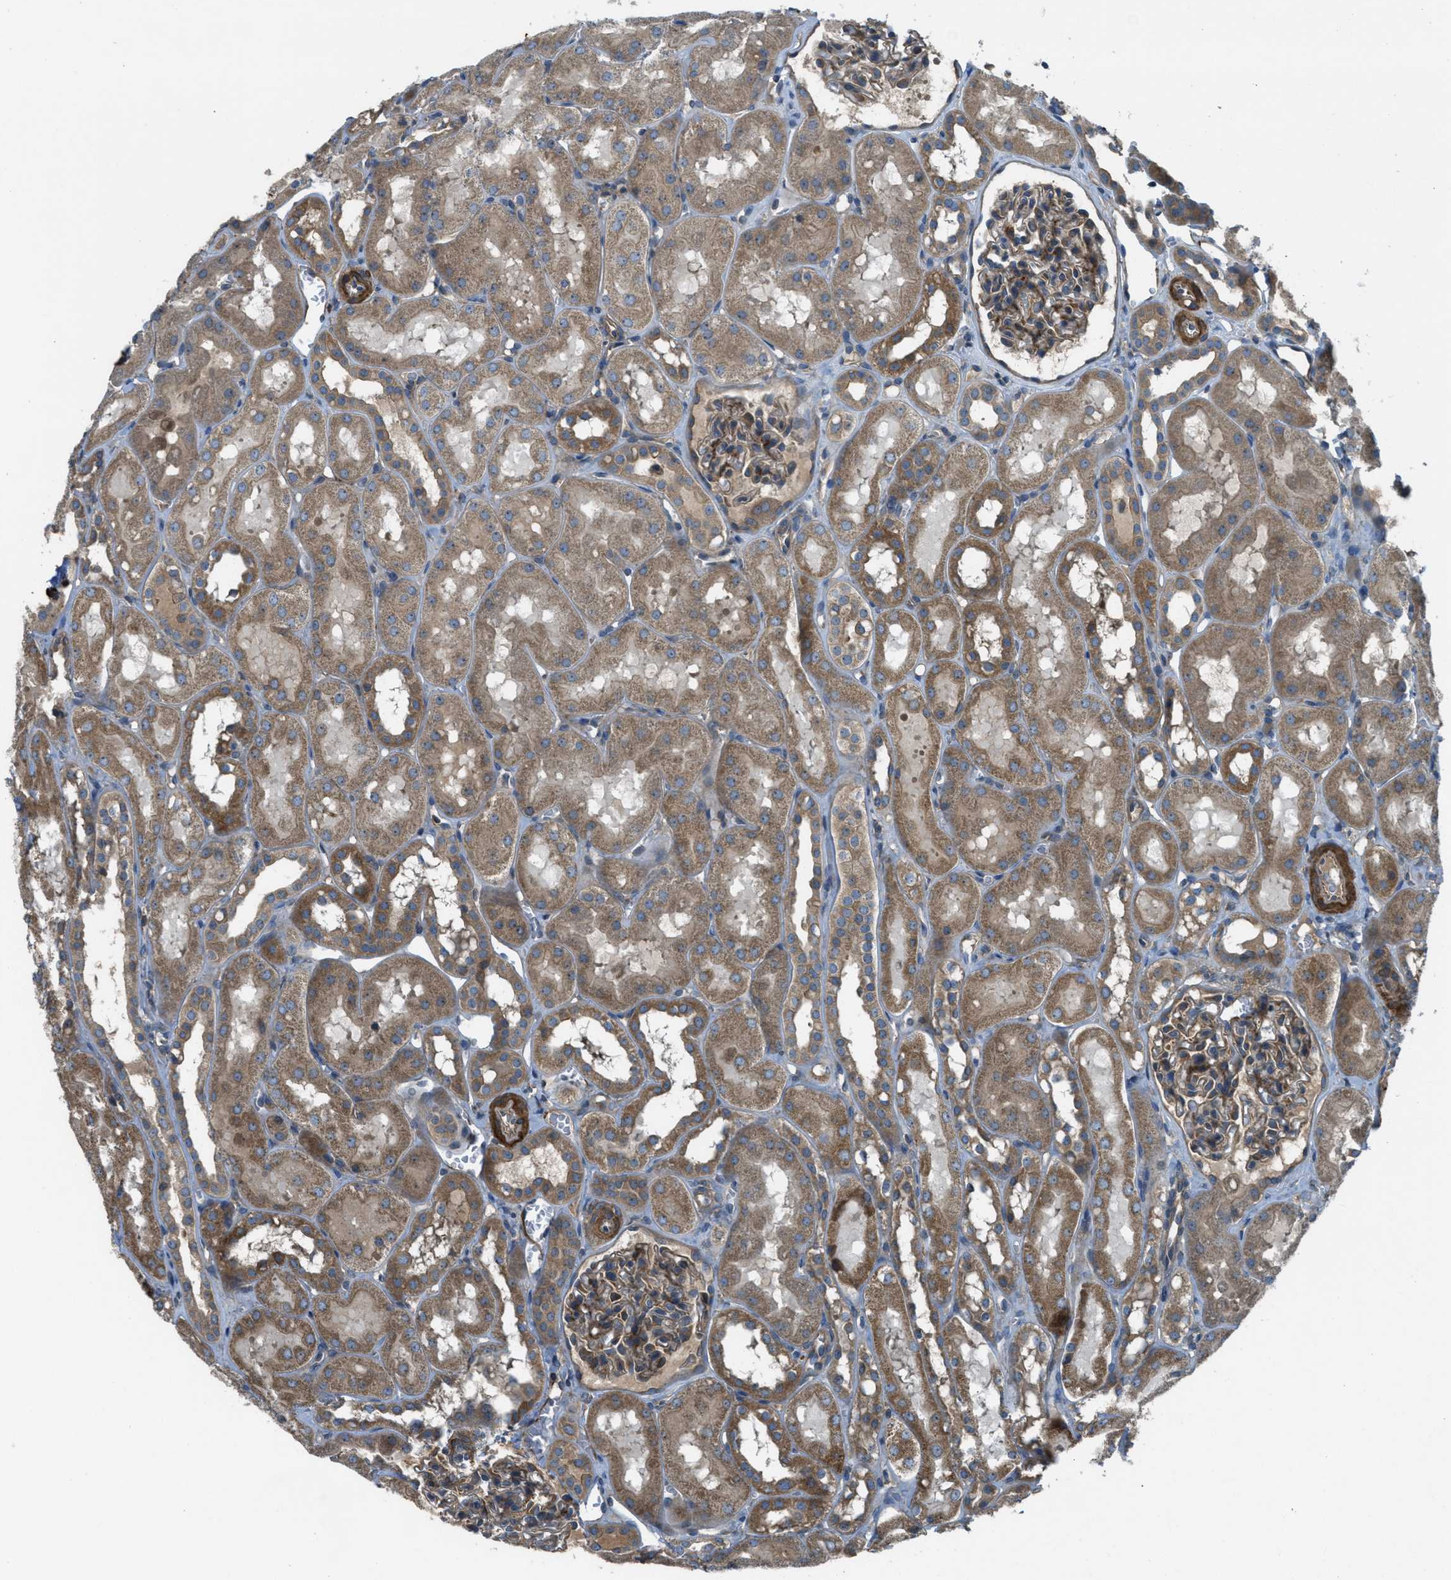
{"staining": {"intensity": "moderate", "quantity": ">75%", "location": "cytoplasmic/membranous"}, "tissue": "kidney", "cell_type": "Cells in glomeruli", "image_type": "normal", "snomed": [{"axis": "morphology", "description": "Normal tissue, NOS"}, {"axis": "topography", "description": "Kidney"}, {"axis": "topography", "description": "Urinary bladder"}], "caption": "Immunohistochemistry micrograph of benign kidney: human kidney stained using immunohistochemistry (IHC) displays medium levels of moderate protein expression localized specifically in the cytoplasmic/membranous of cells in glomeruli, appearing as a cytoplasmic/membranous brown color.", "gene": "VEZT", "patient": {"sex": "male", "age": 16}}